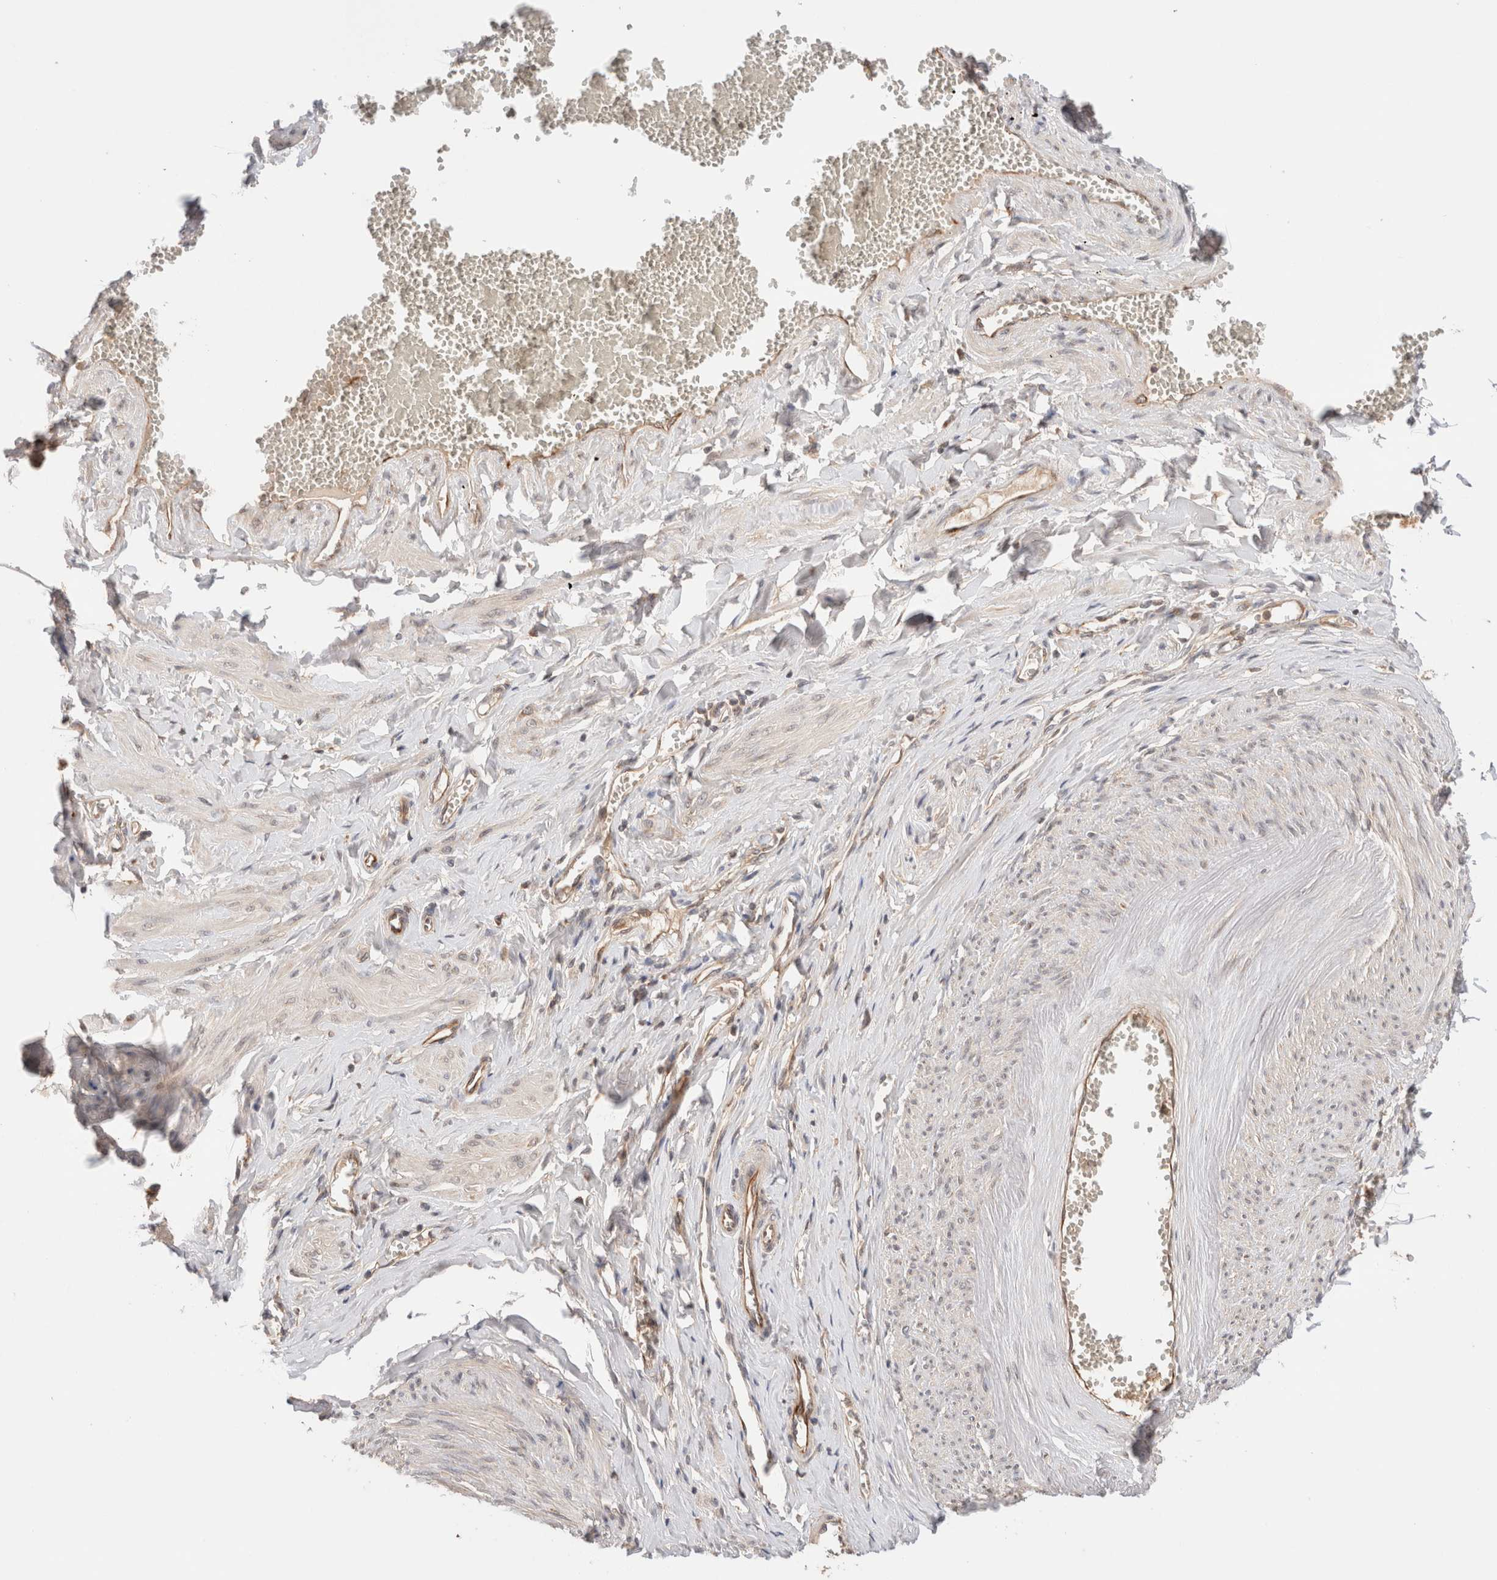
{"staining": {"intensity": "moderate", "quantity": ">75%", "location": "cytoplasmic/membranous"}, "tissue": "adipose tissue", "cell_type": "Adipocytes", "image_type": "normal", "snomed": [{"axis": "morphology", "description": "Normal tissue, NOS"}, {"axis": "topography", "description": "Vascular tissue"}, {"axis": "topography", "description": "Fallopian tube"}, {"axis": "topography", "description": "Ovary"}], "caption": "Adipocytes exhibit medium levels of moderate cytoplasmic/membranous expression in approximately >75% of cells in normal human adipose tissue.", "gene": "SIKE1", "patient": {"sex": "female", "age": 67}}